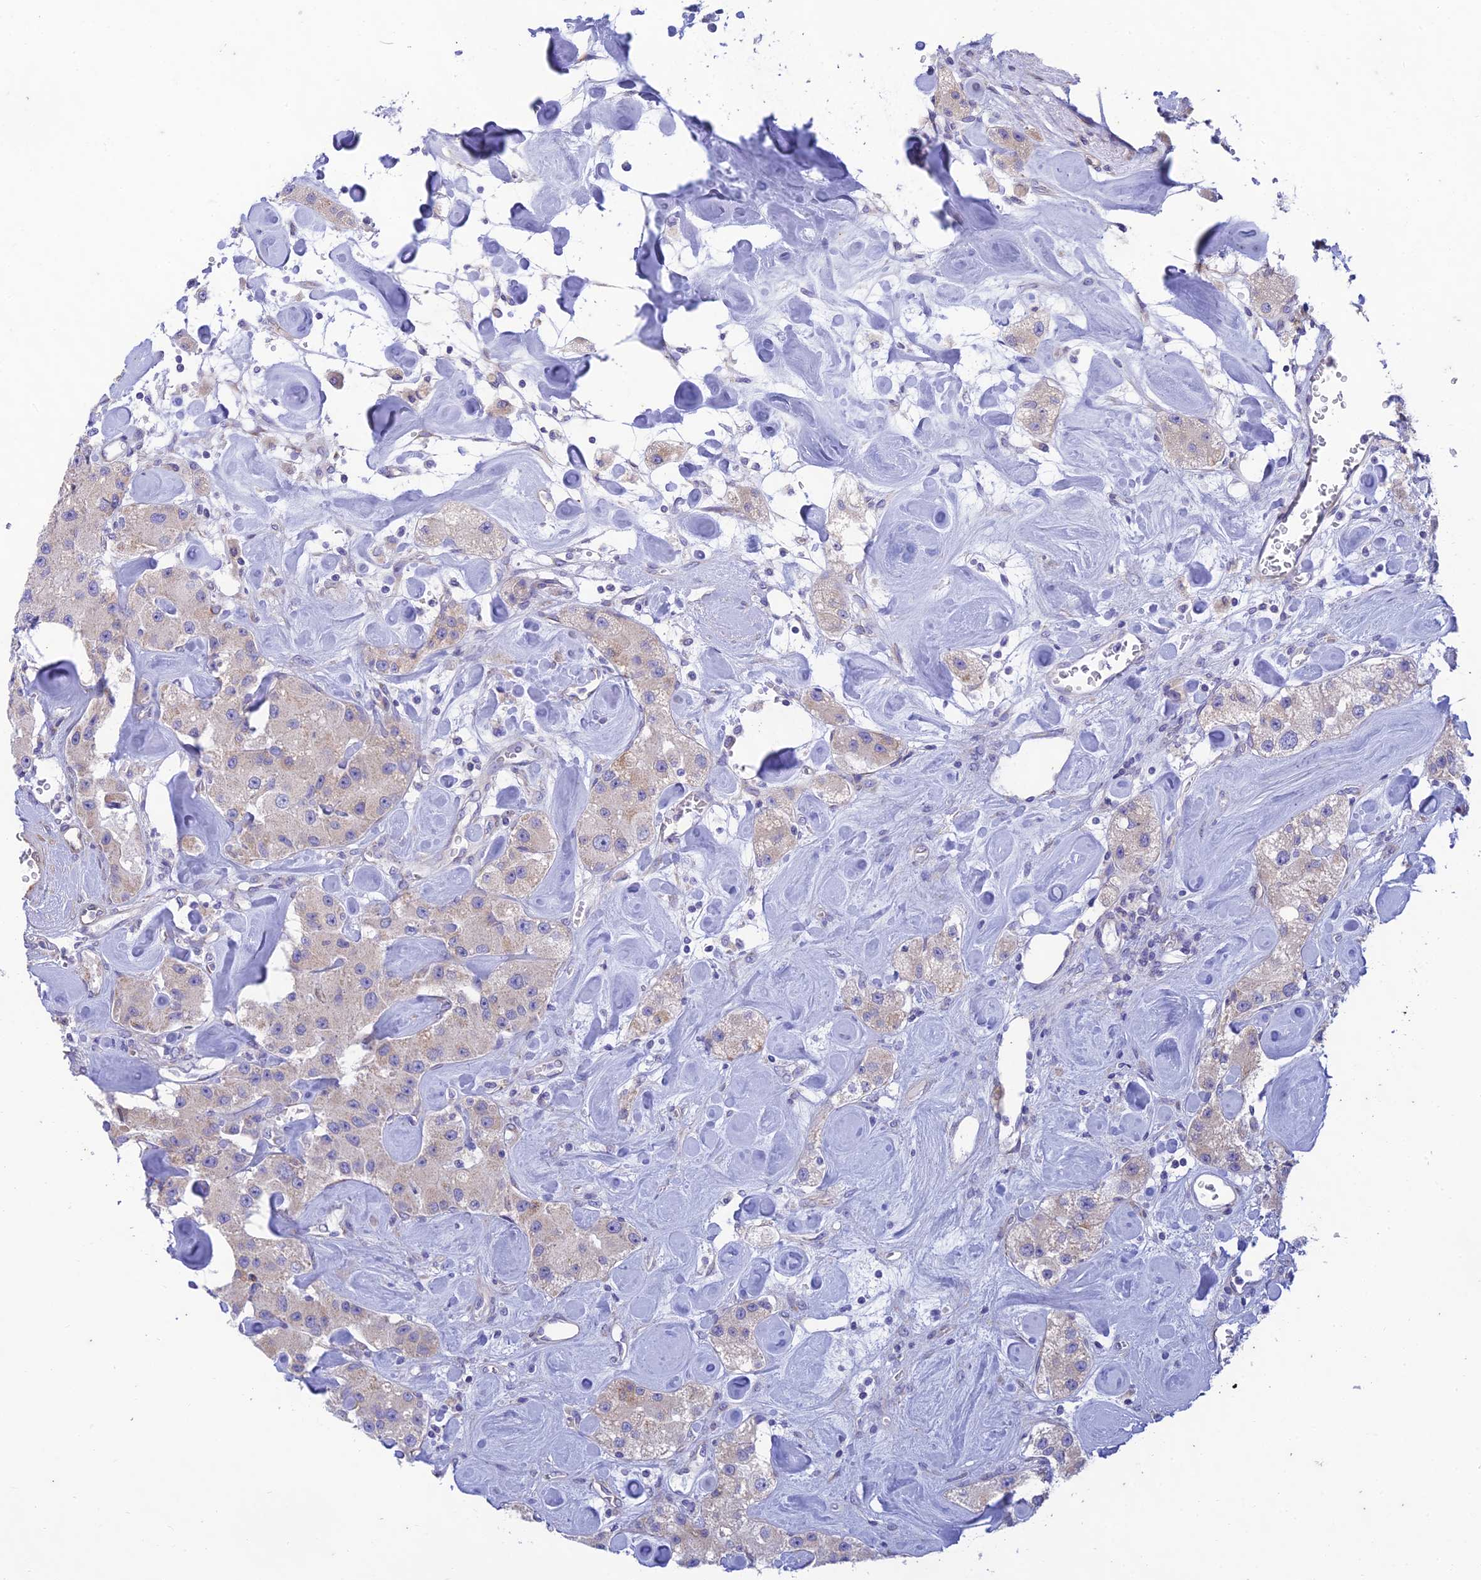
{"staining": {"intensity": "weak", "quantity": "<25%", "location": "cytoplasmic/membranous"}, "tissue": "carcinoid", "cell_type": "Tumor cells", "image_type": "cancer", "snomed": [{"axis": "morphology", "description": "Carcinoid, malignant, NOS"}, {"axis": "topography", "description": "Pancreas"}], "caption": "Malignant carcinoid stained for a protein using immunohistochemistry (IHC) demonstrates no positivity tumor cells.", "gene": "PTCD2", "patient": {"sex": "male", "age": 41}}